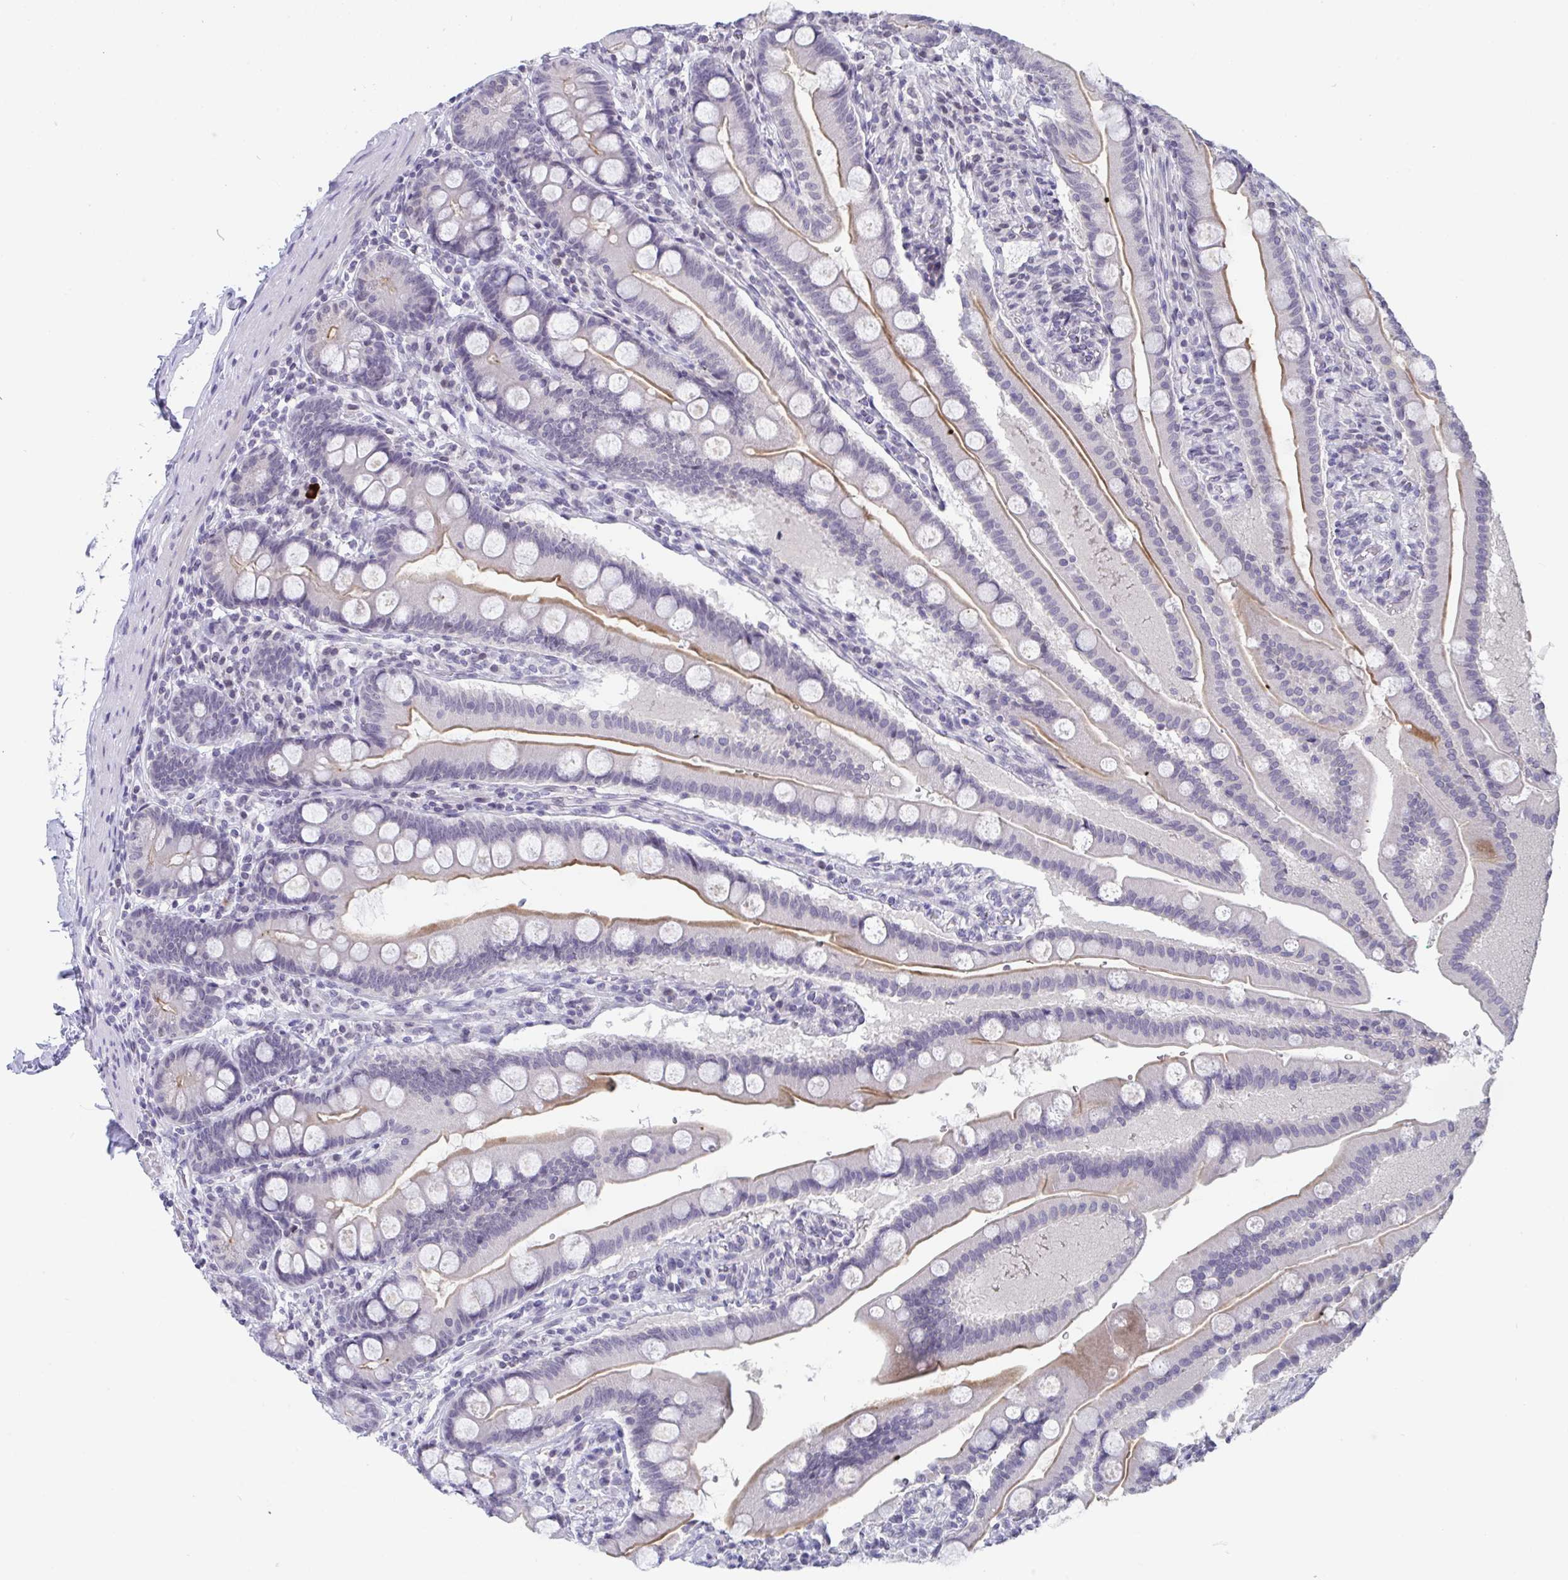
{"staining": {"intensity": "weak", "quantity": "<25%", "location": "cytoplasmic/membranous,nuclear"}, "tissue": "duodenum", "cell_type": "Glandular cells", "image_type": "normal", "snomed": [{"axis": "morphology", "description": "Normal tissue, NOS"}, {"axis": "topography", "description": "Duodenum"}], "caption": "This histopathology image is of normal duodenum stained with IHC to label a protein in brown with the nuclei are counter-stained blue. There is no positivity in glandular cells.", "gene": "BMAL2", "patient": {"sex": "female", "age": 67}}